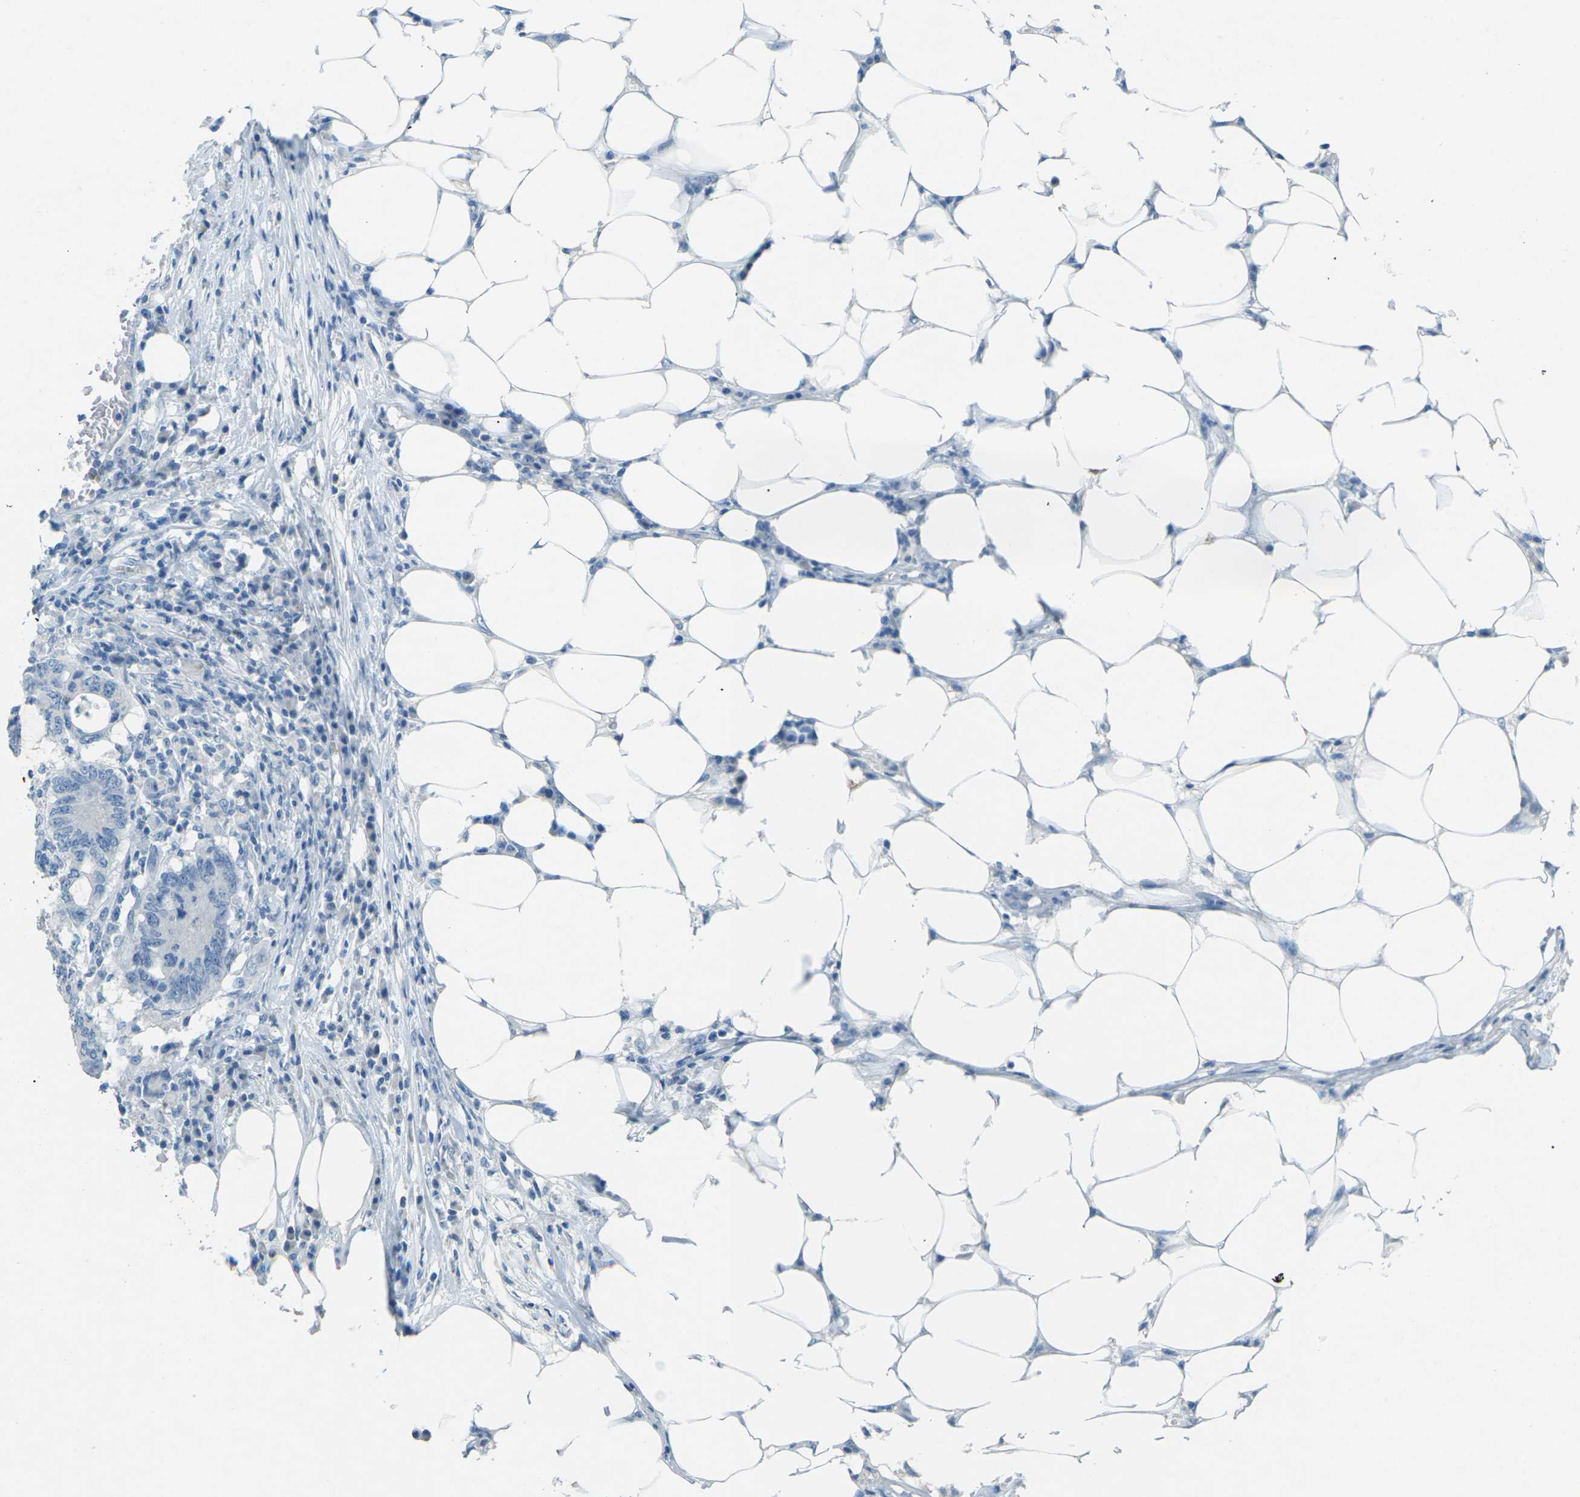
{"staining": {"intensity": "negative", "quantity": "none", "location": "none"}, "tissue": "colorectal cancer", "cell_type": "Tumor cells", "image_type": "cancer", "snomed": [{"axis": "morphology", "description": "Adenocarcinoma, NOS"}, {"axis": "topography", "description": "Colon"}], "caption": "This photomicrograph is of adenocarcinoma (colorectal) stained with immunohistochemistry to label a protein in brown with the nuclei are counter-stained blue. There is no positivity in tumor cells.", "gene": "CDH16", "patient": {"sex": "male", "age": 71}}